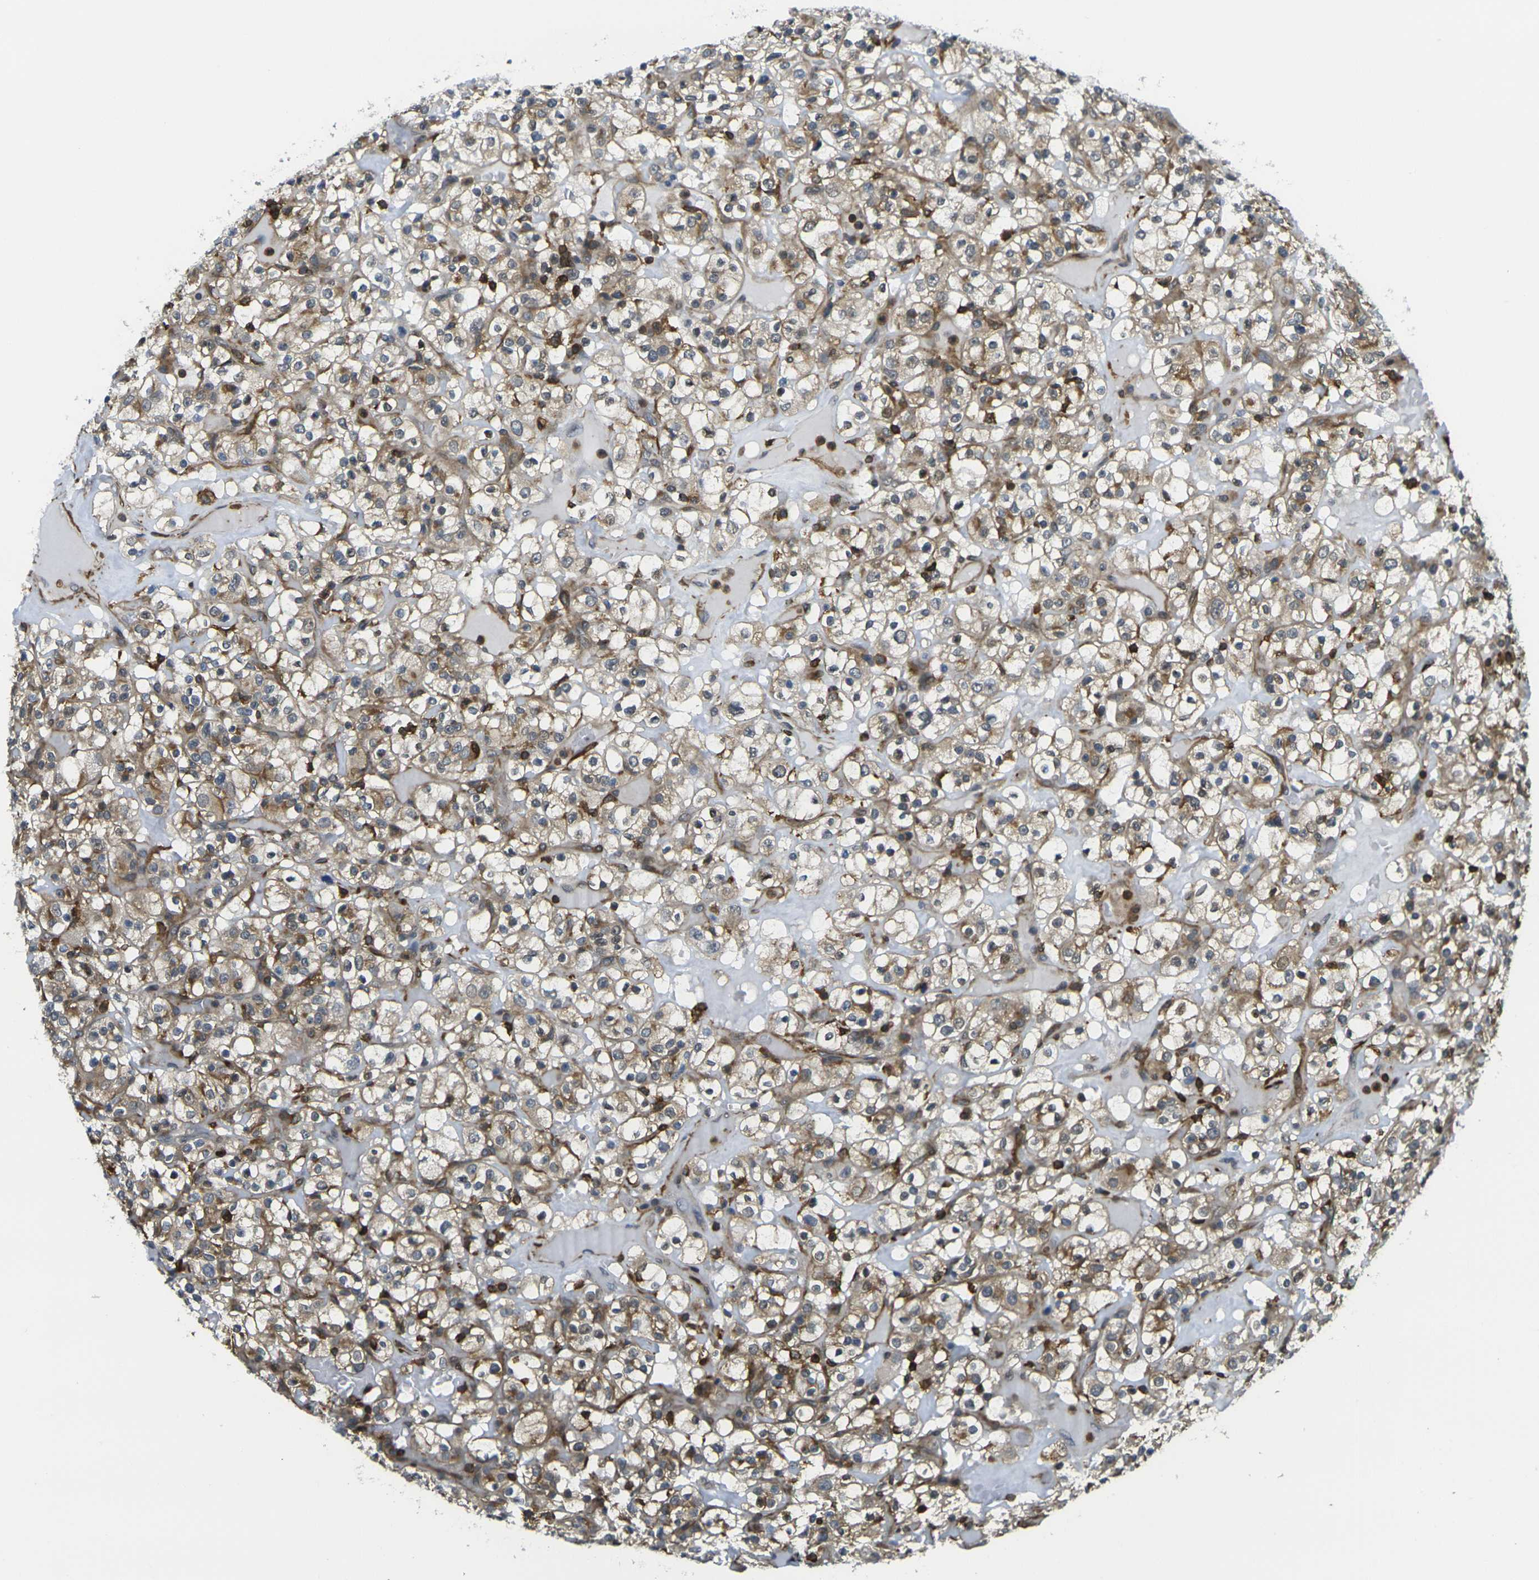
{"staining": {"intensity": "moderate", "quantity": ">75%", "location": "cytoplasmic/membranous"}, "tissue": "renal cancer", "cell_type": "Tumor cells", "image_type": "cancer", "snomed": [{"axis": "morphology", "description": "Normal tissue, NOS"}, {"axis": "morphology", "description": "Adenocarcinoma, NOS"}, {"axis": "topography", "description": "Kidney"}], "caption": "Tumor cells exhibit medium levels of moderate cytoplasmic/membranous expression in about >75% of cells in human renal cancer.", "gene": "LASP1", "patient": {"sex": "female", "age": 72}}